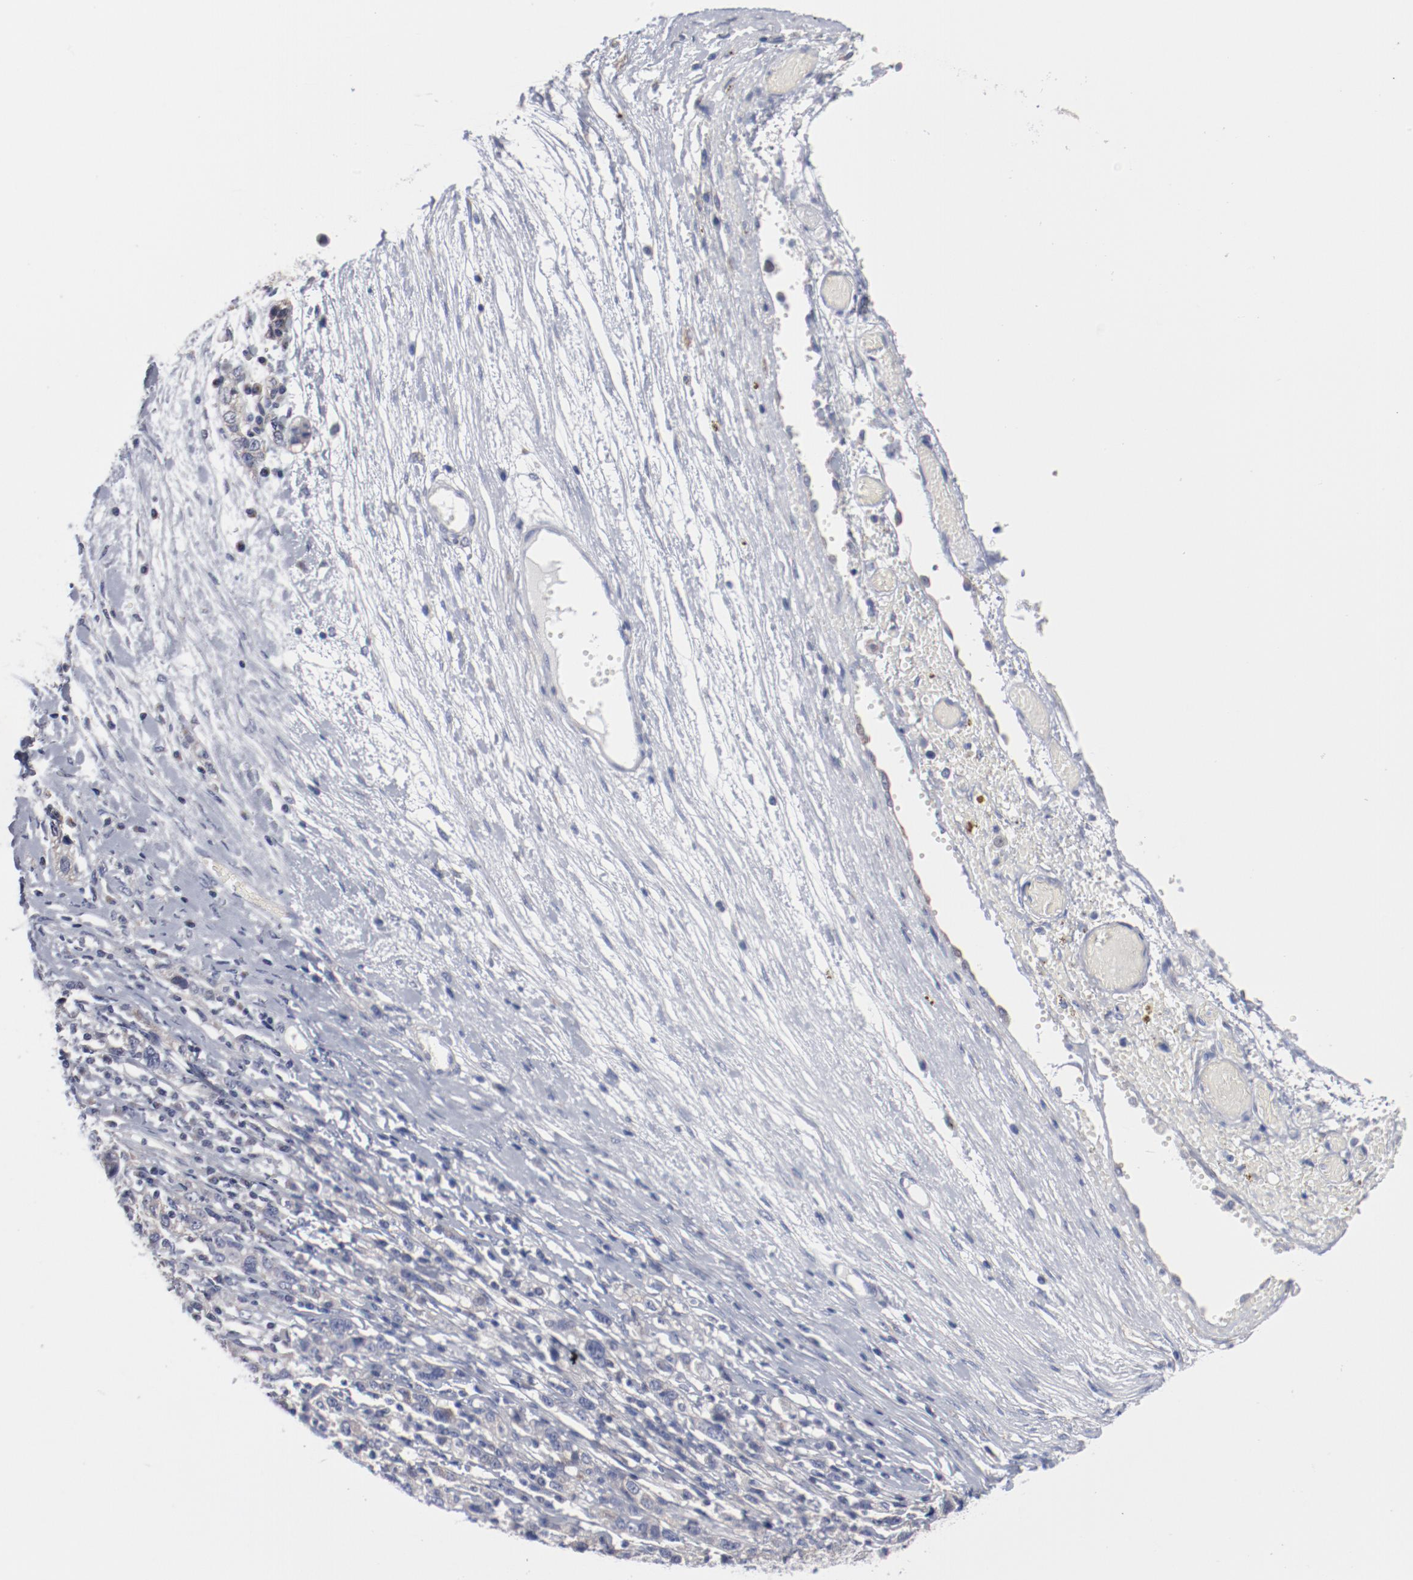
{"staining": {"intensity": "negative", "quantity": "none", "location": "none"}, "tissue": "ovarian cancer", "cell_type": "Tumor cells", "image_type": "cancer", "snomed": [{"axis": "morphology", "description": "Cystadenocarcinoma, serous, NOS"}, {"axis": "topography", "description": "Ovary"}], "caption": "There is no significant positivity in tumor cells of ovarian cancer (serous cystadenocarcinoma).", "gene": "GPR143", "patient": {"sex": "female", "age": 71}}